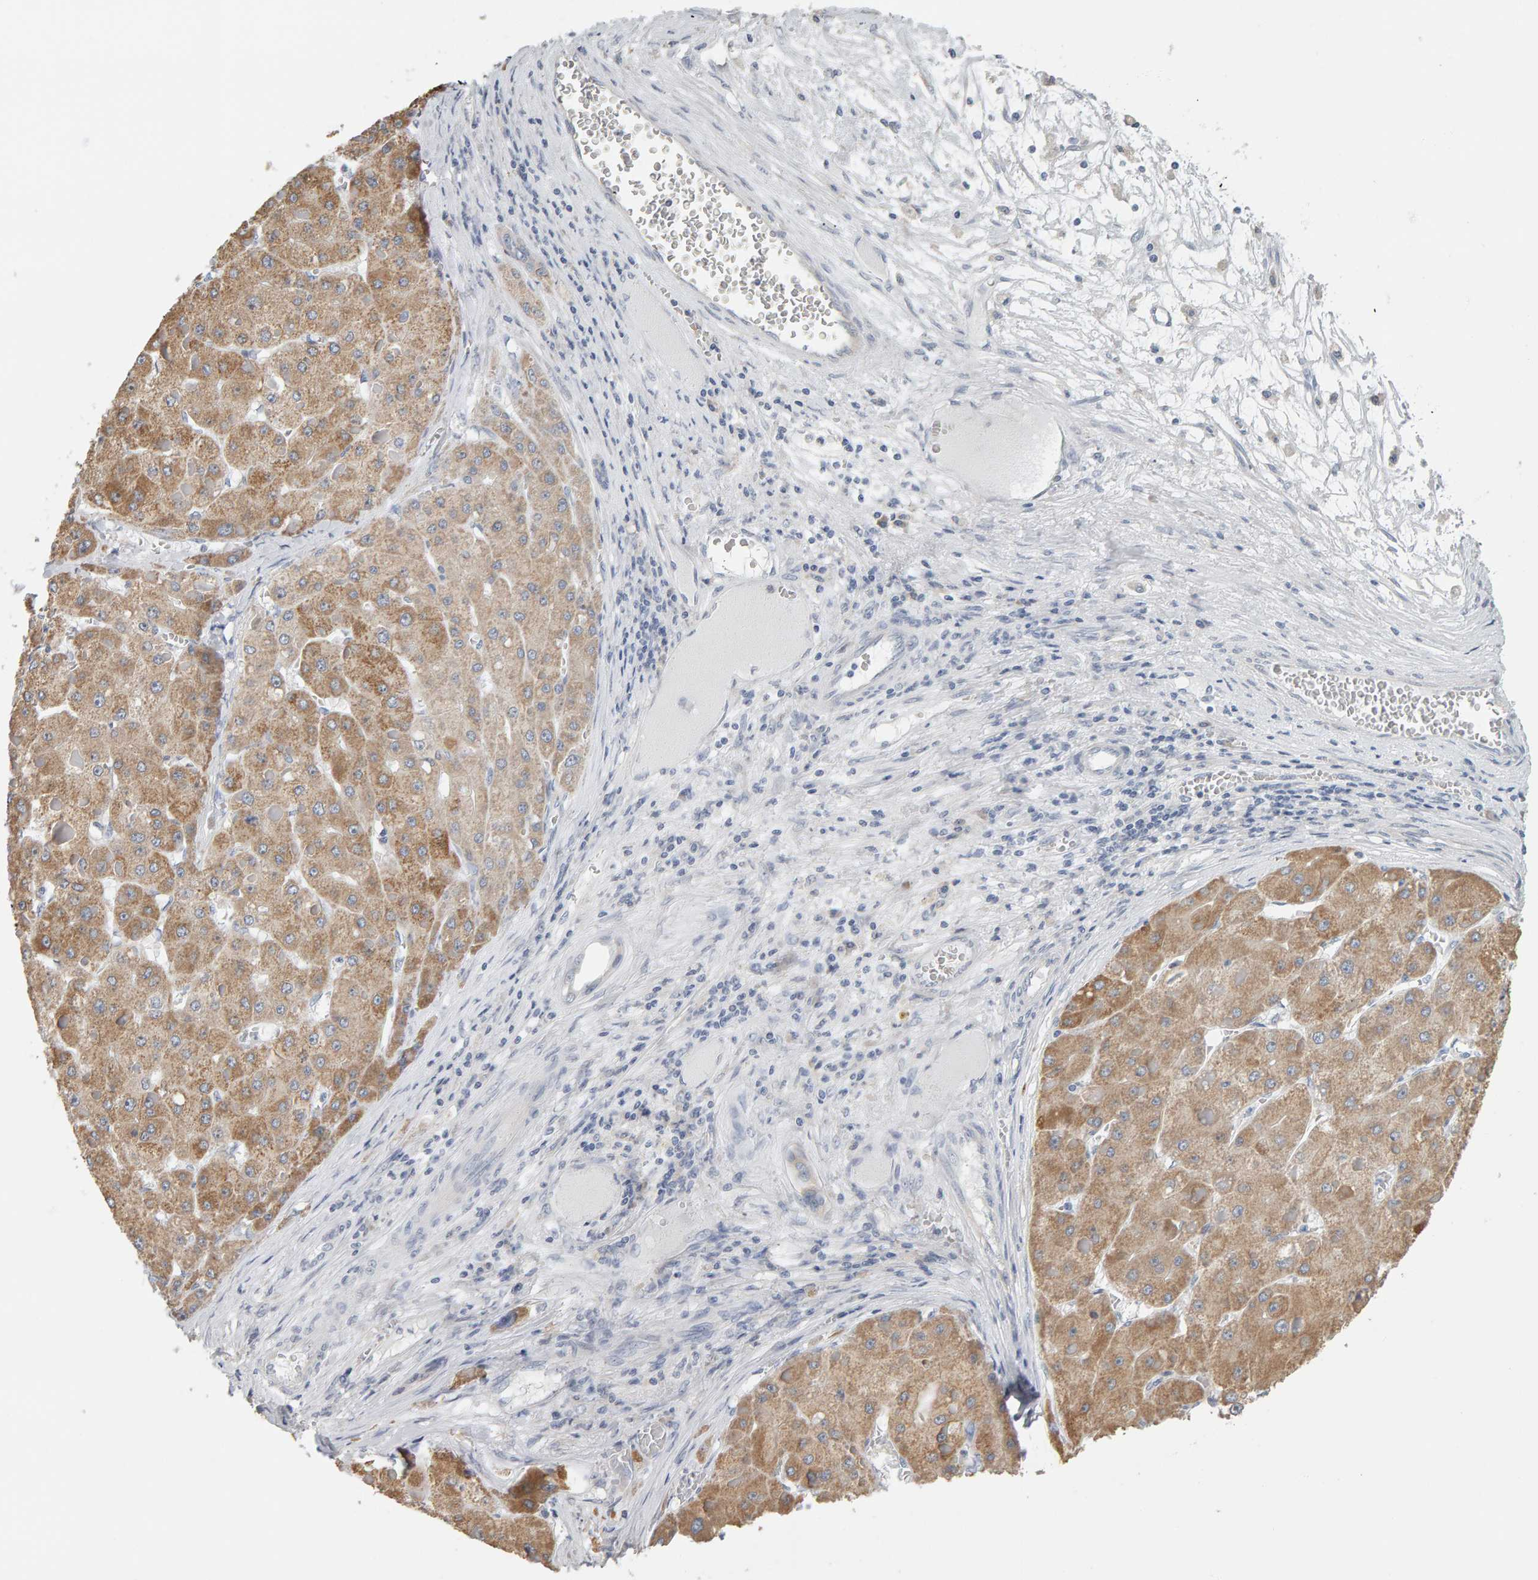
{"staining": {"intensity": "weak", "quantity": ">75%", "location": "cytoplasmic/membranous"}, "tissue": "liver cancer", "cell_type": "Tumor cells", "image_type": "cancer", "snomed": [{"axis": "morphology", "description": "Carcinoma, Hepatocellular, NOS"}, {"axis": "topography", "description": "Liver"}], "caption": "IHC image of human liver hepatocellular carcinoma stained for a protein (brown), which demonstrates low levels of weak cytoplasmic/membranous staining in approximately >75% of tumor cells.", "gene": "ADHFE1", "patient": {"sex": "female", "age": 73}}